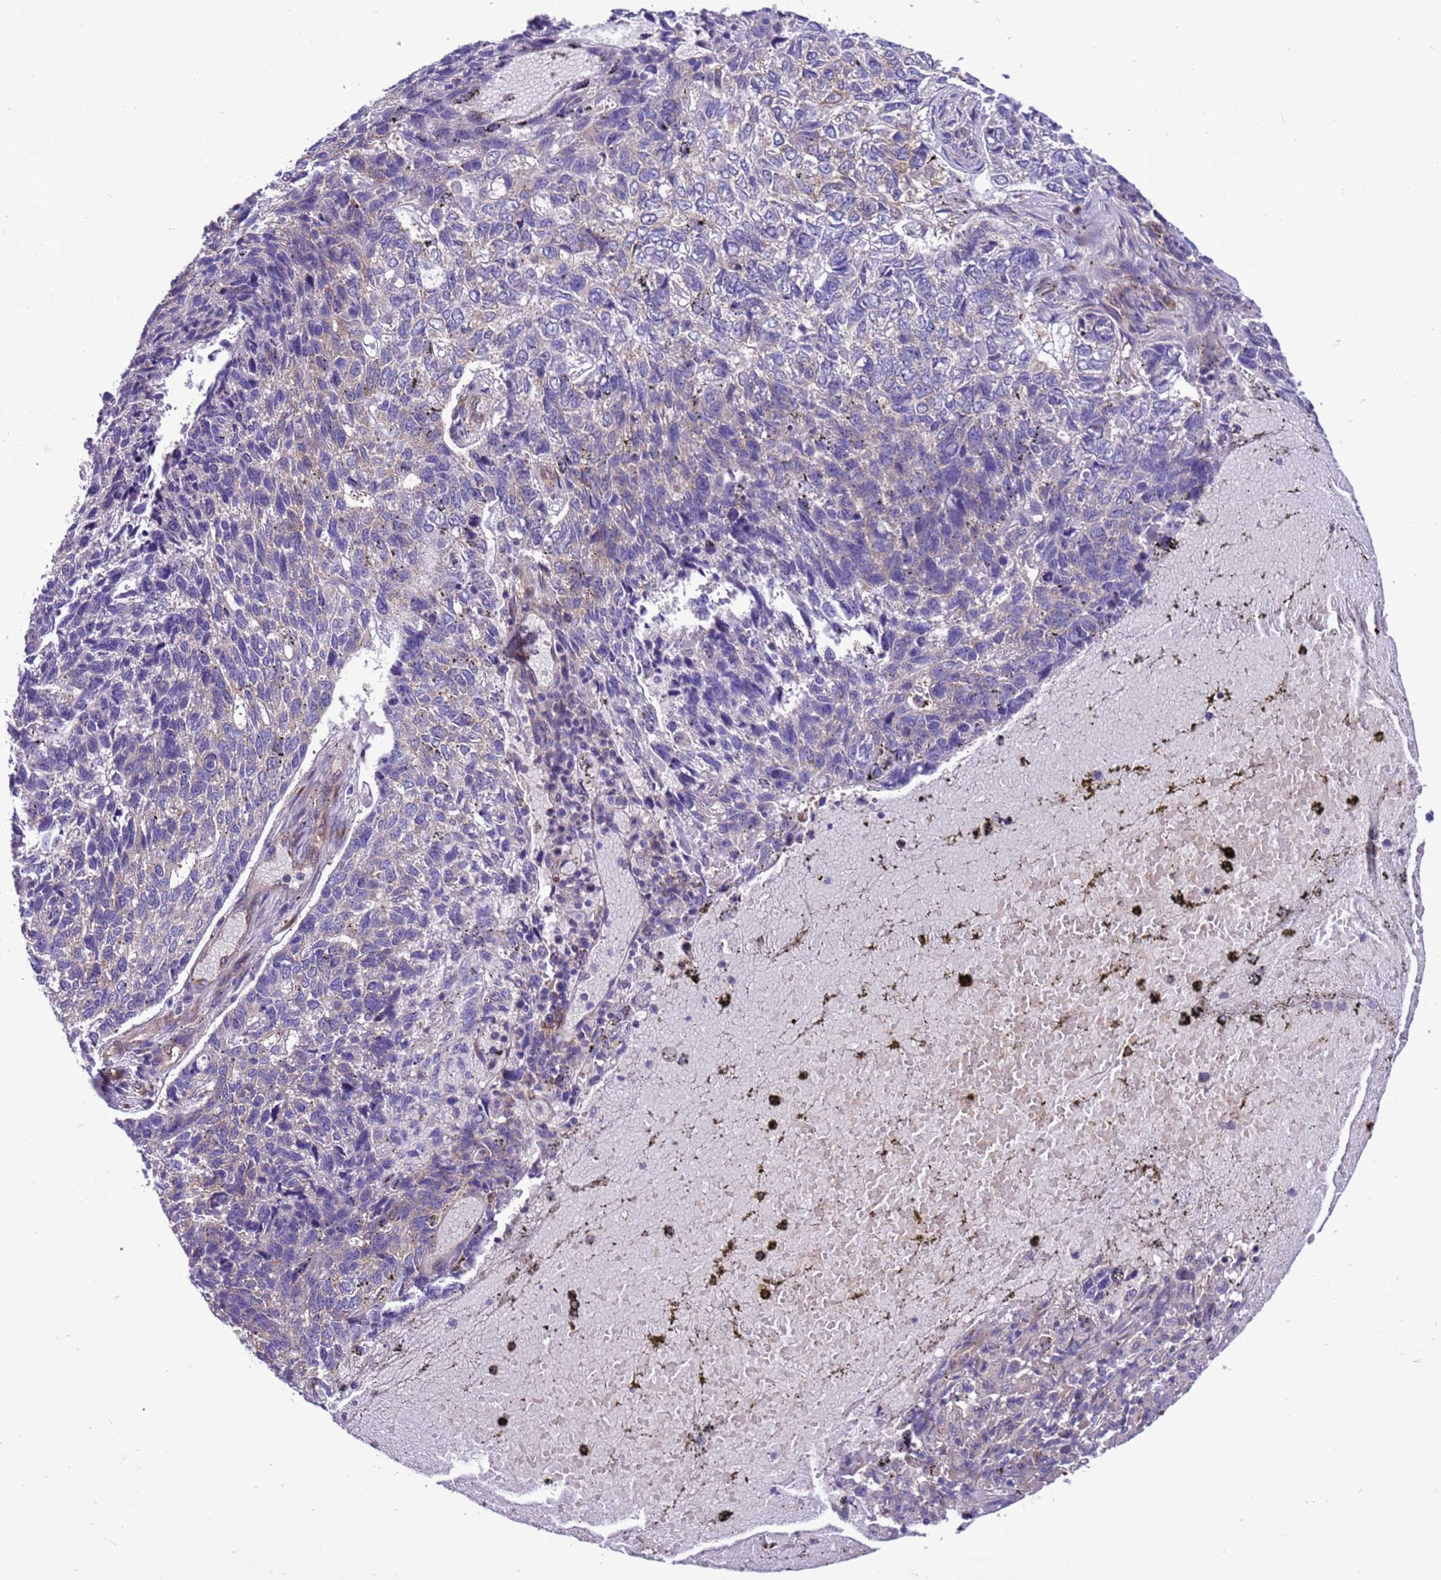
{"staining": {"intensity": "negative", "quantity": "none", "location": "none"}, "tissue": "skin cancer", "cell_type": "Tumor cells", "image_type": "cancer", "snomed": [{"axis": "morphology", "description": "Basal cell carcinoma"}, {"axis": "topography", "description": "Skin"}], "caption": "The immunohistochemistry photomicrograph has no significant staining in tumor cells of skin basal cell carcinoma tissue. (DAB immunohistochemistry (IHC) with hematoxylin counter stain).", "gene": "RABEP2", "patient": {"sex": "female", "age": 65}}